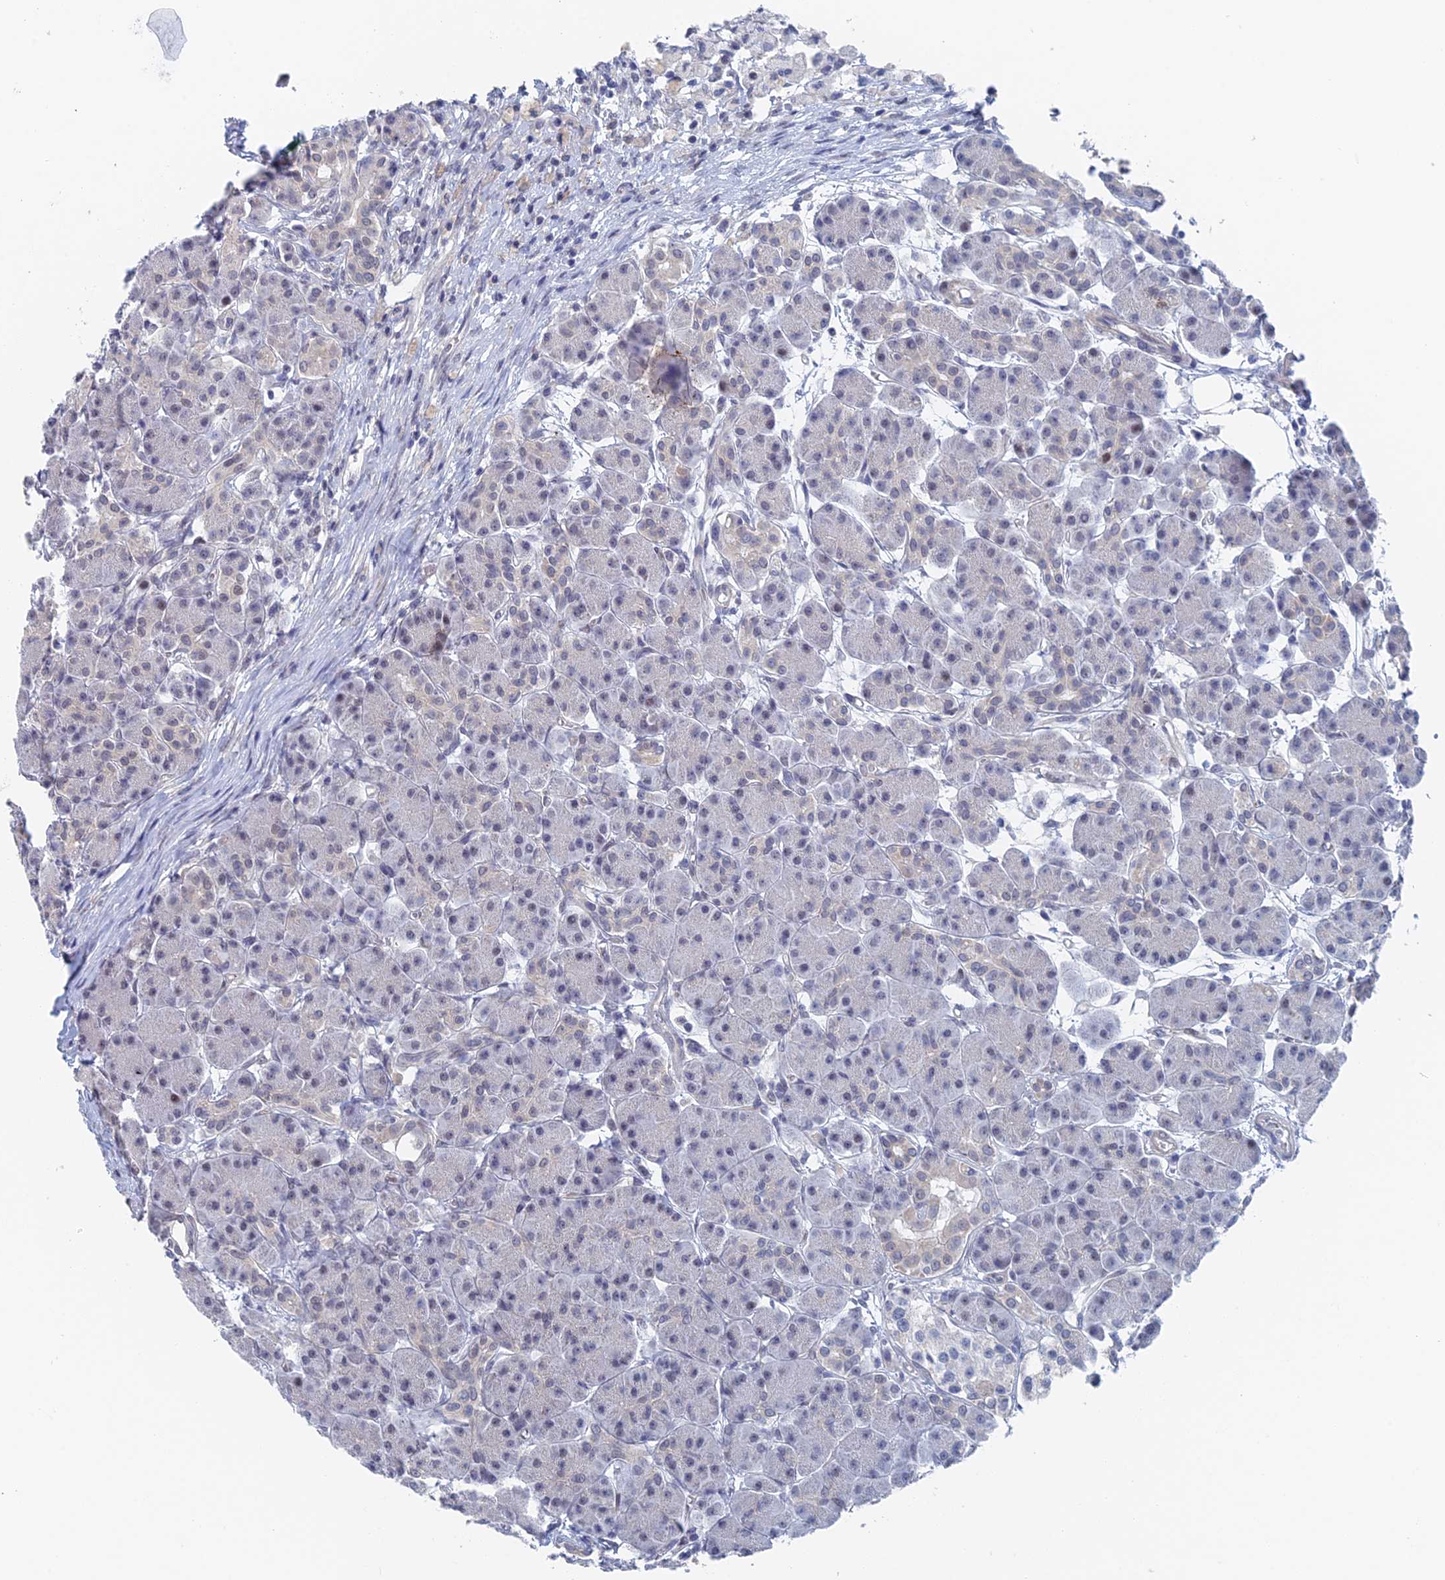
{"staining": {"intensity": "weak", "quantity": "<25%", "location": "nuclear"}, "tissue": "pancreas", "cell_type": "Exocrine glandular cells", "image_type": "normal", "snomed": [{"axis": "morphology", "description": "Normal tissue, NOS"}, {"axis": "topography", "description": "Pancreas"}], "caption": "The photomicrograph displays no staining of exocrine glandular cells in benign pancreas.", "gene": "GMNC", "patient": {"sex": "male", "age": 63}}